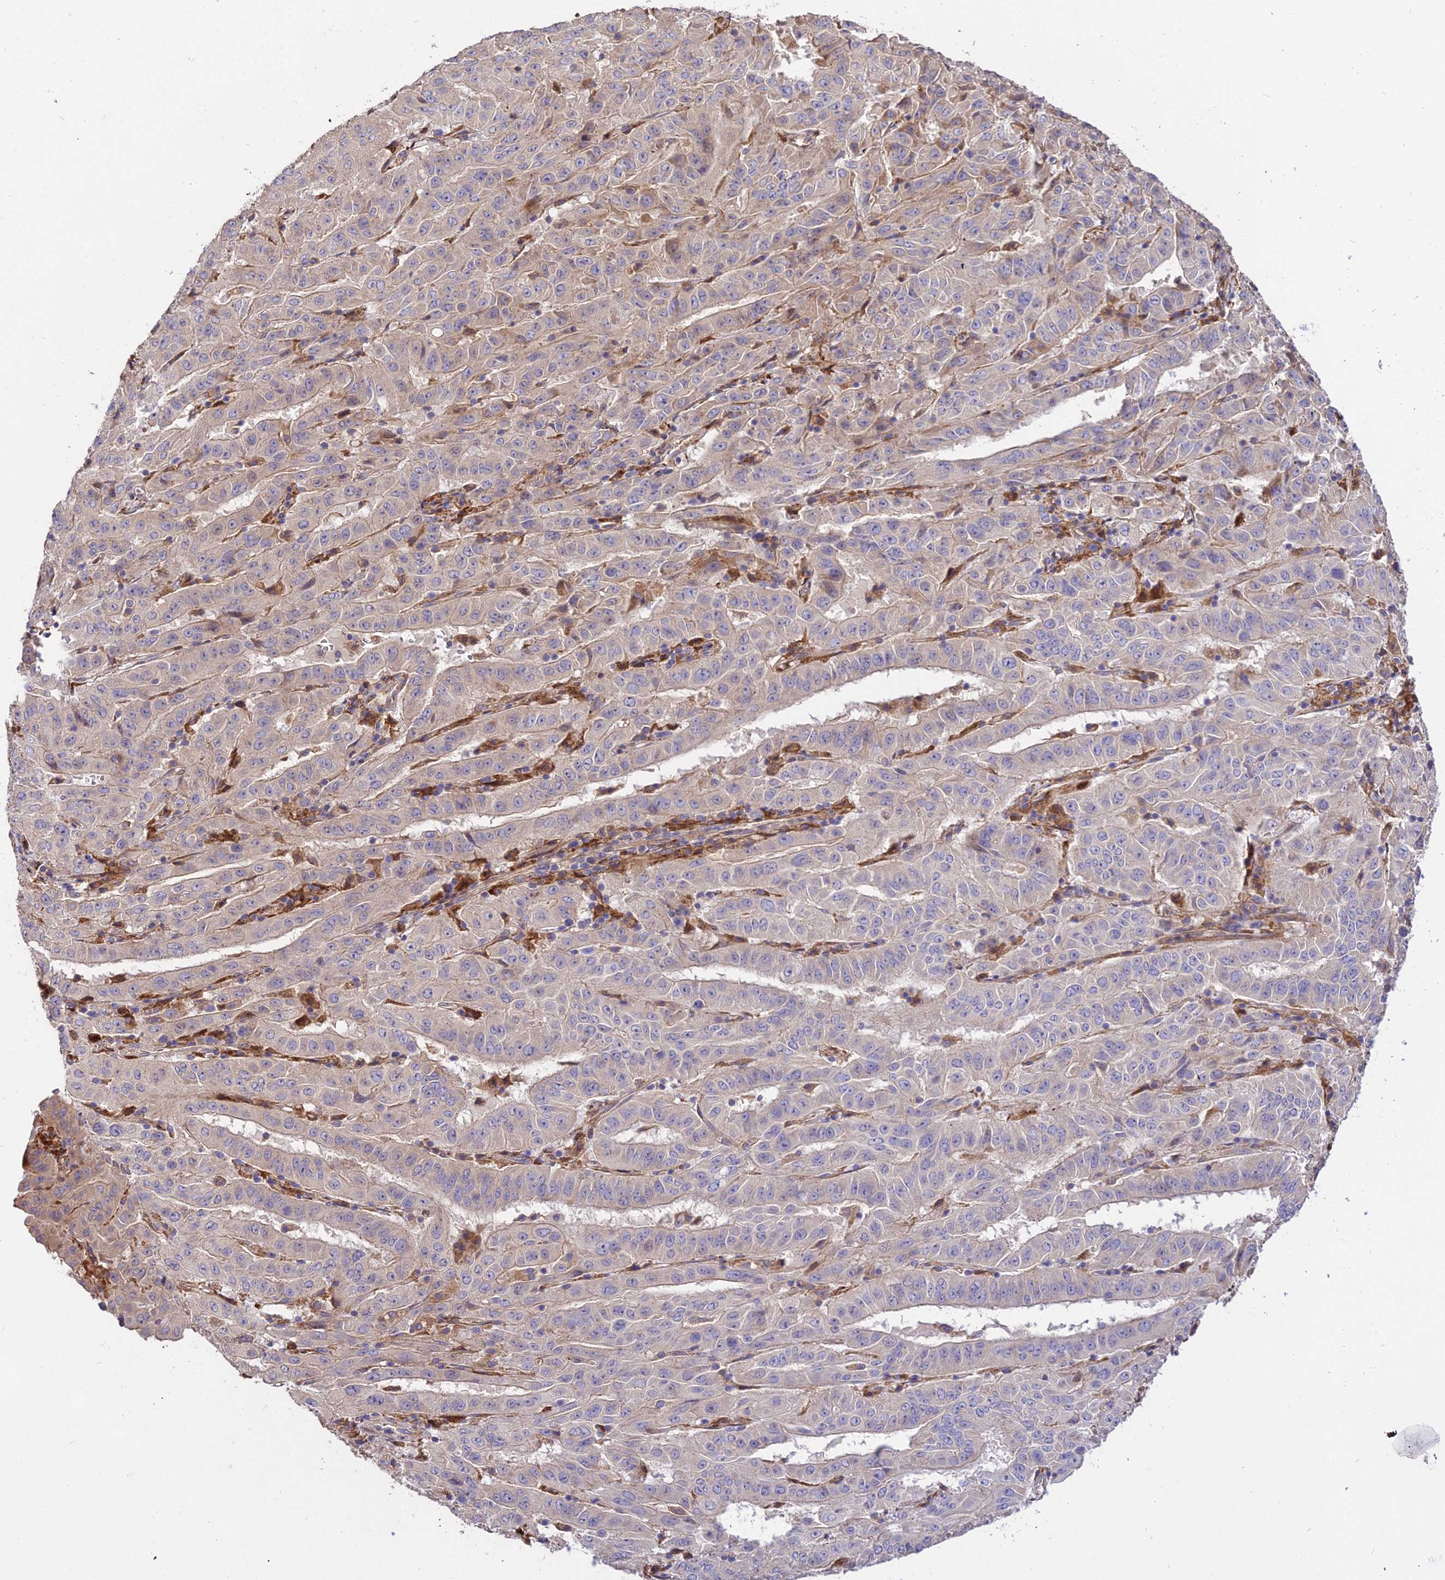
{"staining": {"intensity": "weak", "quantity": "<25%", "location": "cytoplasmic/membranous"}, "tissue": "pancreatic cancer", "cell_type": "Tumor cells", "image_type": "cancer", "snomed": [{"axis": "morphology", "description": "Adenocarcinoma, NOS"}, {"axis": "topography", "description": "Pancreas"}], "caption": "The micrograph displays no significant staining in tumor cells of adenocarcinoma (pancreatic).", "gene": "ROCK1", "patient": {"sex": "male", "age": 63}}